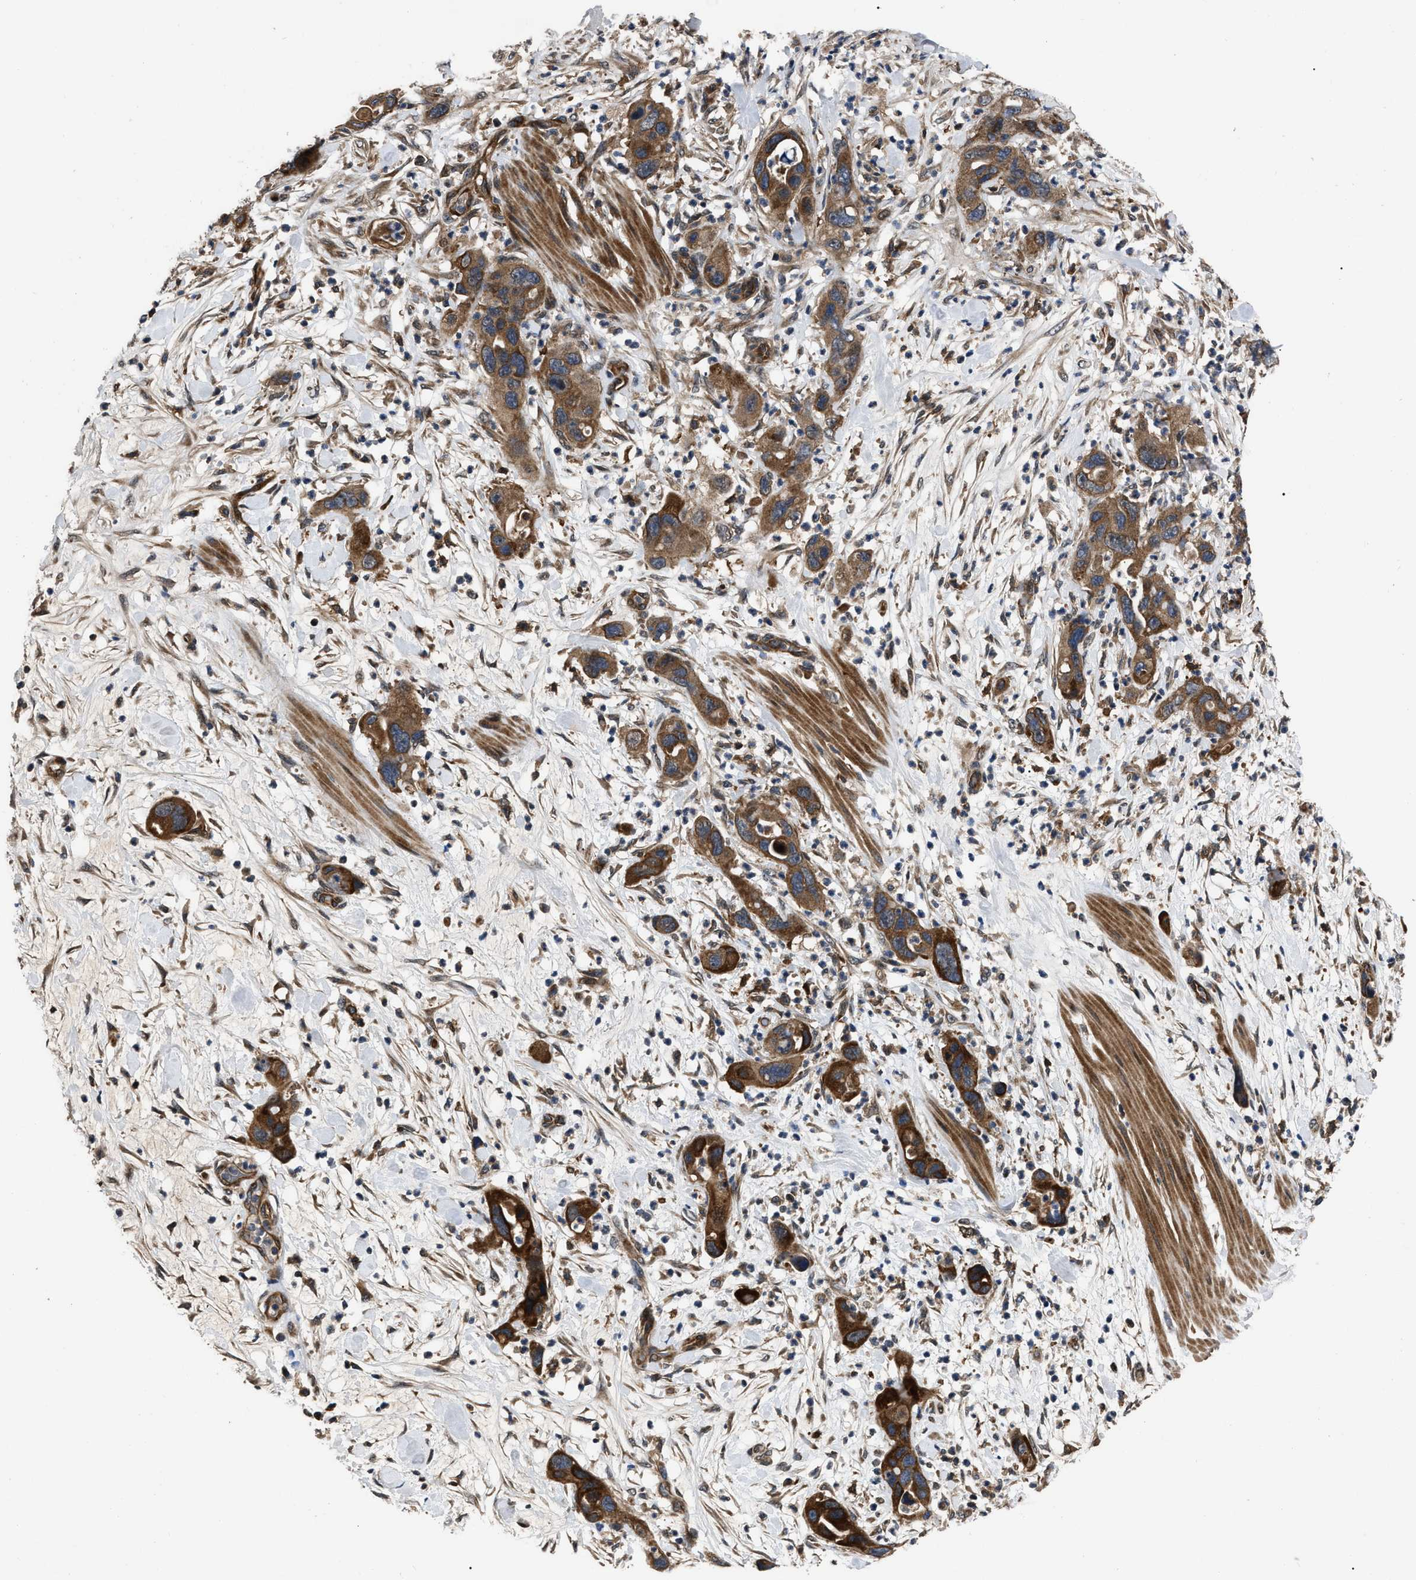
{"staining": {"intensity": "strong", "quantity": ">75%", "location": "cytoplasmic/membranous"}, "tissue": "pancreatic cancer", "cell_type": "Tumor cells", "image_type": "cancer", "snomed": [{"axis": "morphology", "description": "Adenocarcinoma, NOS"}, {"axis": "topography", "description": "Pancreas"}], "caption": "Immunohistochemical staining of human pancreatic adenocarcinoma shows high levels of strong cytoplasmic/membranous expression in approximately >75% of tumor cells. (Stains: DAB (3,3'-diaminobenzidine) in brown, nuclei in blue, Microscopy: brightfield microscopy at high magnification).", "gene": "PPWD1", "patient": {"sex": "female", "age": 71}}